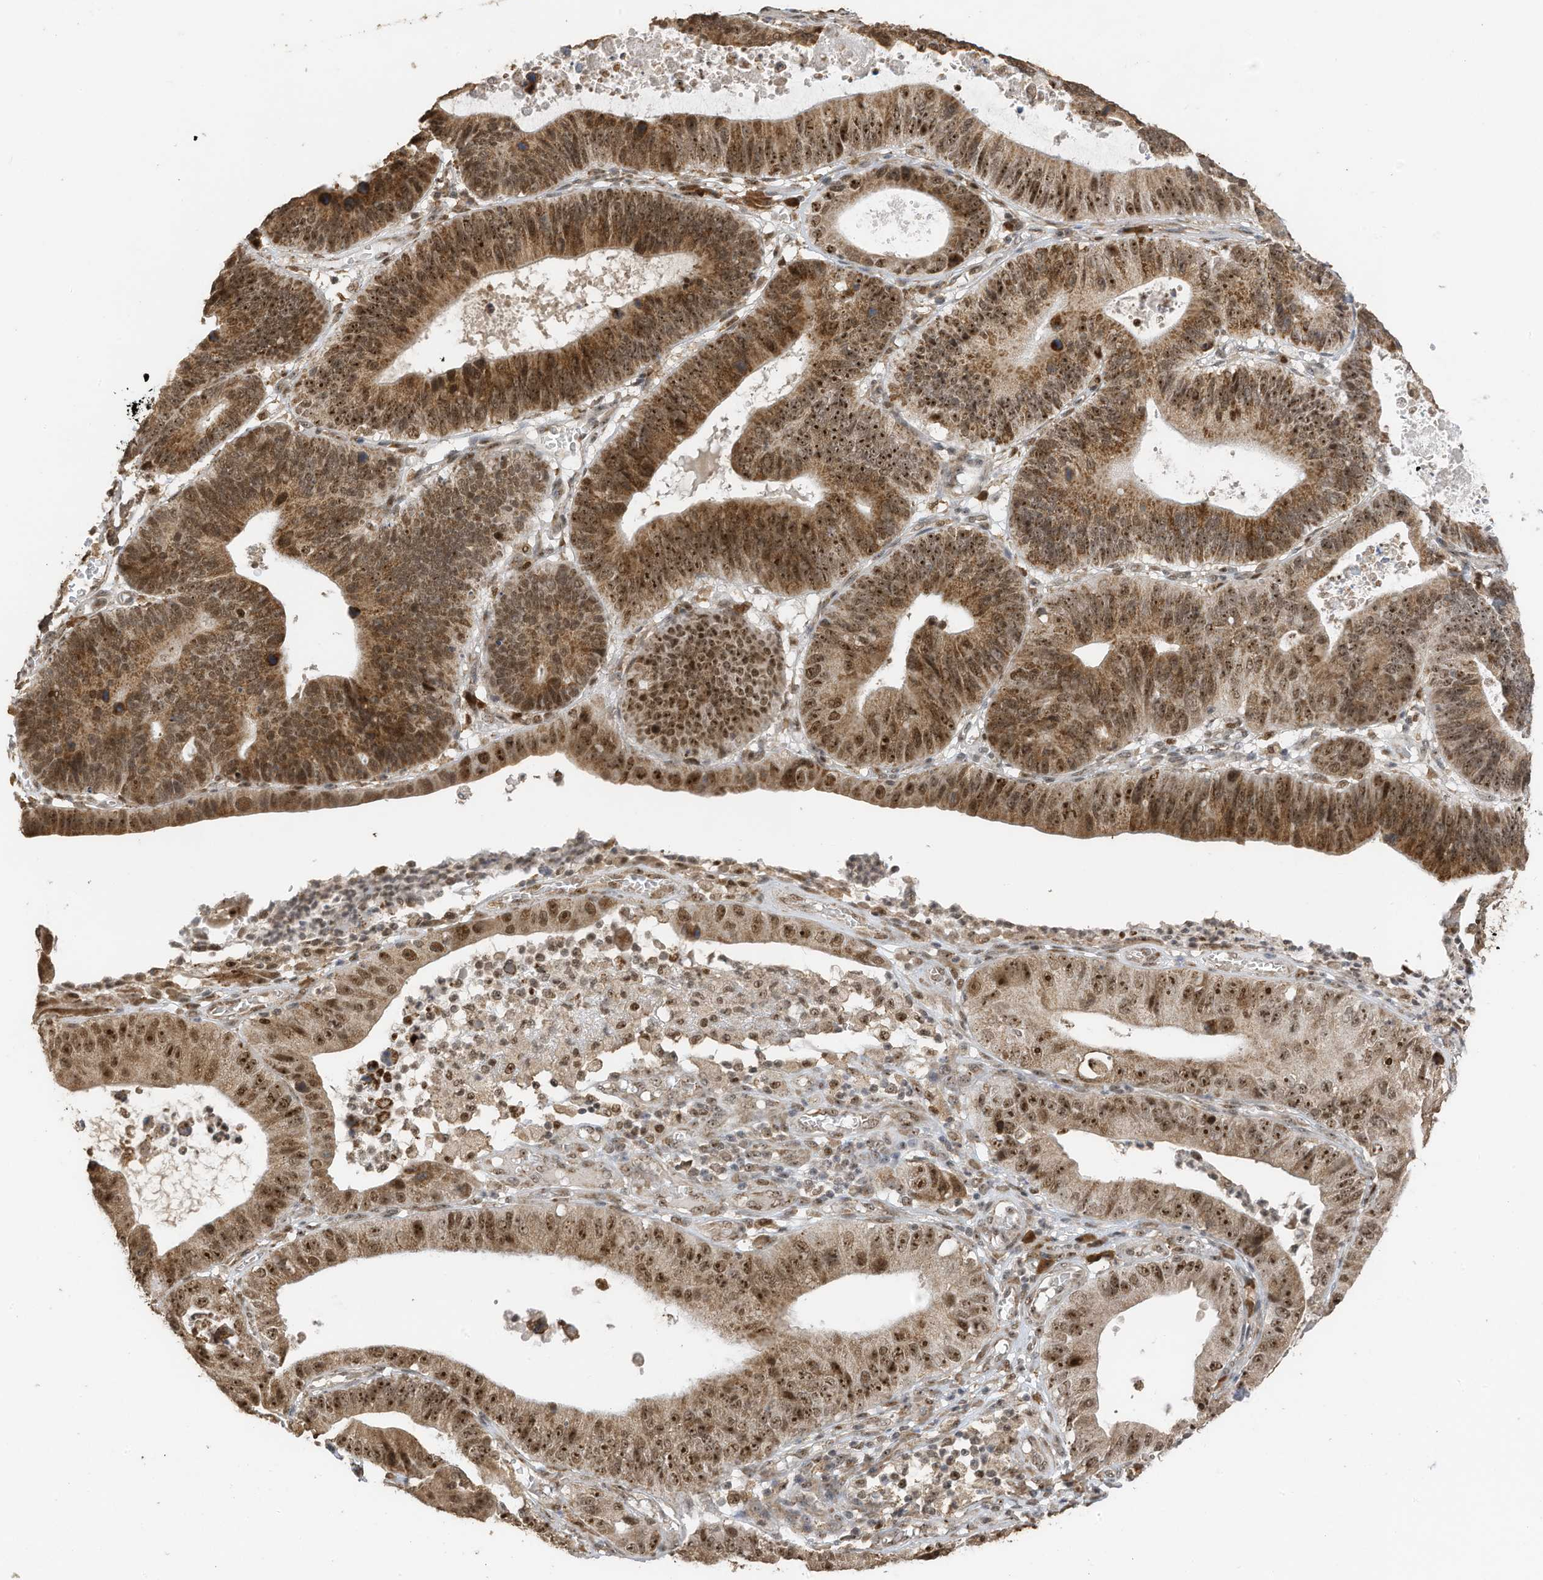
{"staining": {"intensity": "strong", "quantity": ">75%", "location": "cytoplasmic/membranous,nuclear"}, "tissue": "stomach cancer", "cell_type": "Tumor cells", "image_type": "cancer", "snomed": [{"axis": "morphology", "description": "Adenocarcinoma, NOS"}, {"axis": "topography", "description": "Stomach"}], "caption": "Immunohistochemical staining of human stomach adenocarcinoma exhibits strong cytoplasmic/membranous and nuclear protein staining in approximately >75% of tumor cells. Nuclei are stained in blue.", "gene": "ERLEC1", "patient": {"sex": "male", "age": 59}}